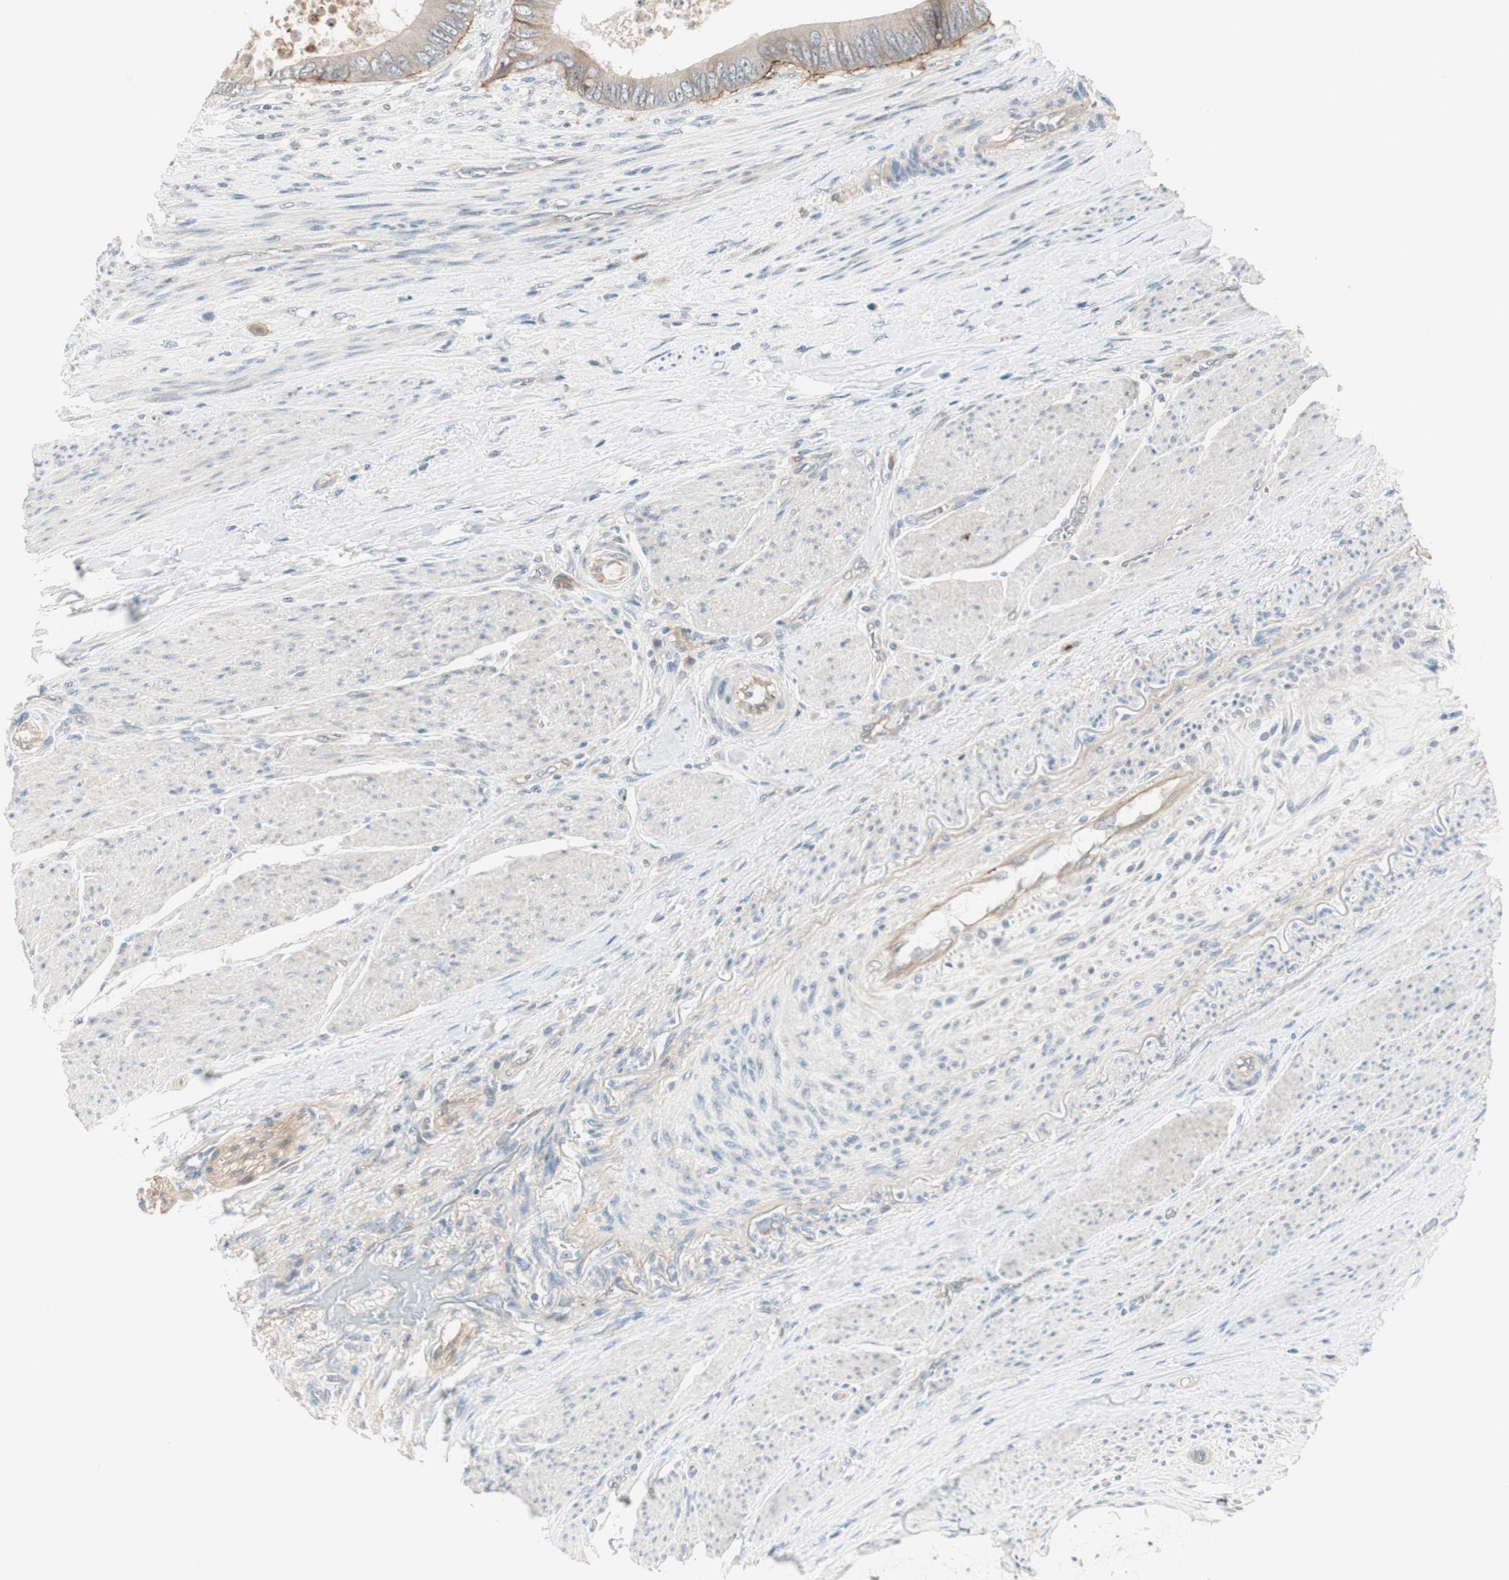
{"staining": {"intensity": "weak", "quantity": ">75%", "location": "cytoplasmic/membranous"}, "tissue": "colorectal cancer", "cell_type": "Tumor cells", "image_type": "cancer", "snomed": [{"axis": "morphology", "description": "Adenocarcinoma, NOS"}, {"axis": "topography", "description": "Rectum"}], "caption": "Colorectal adenocarcinoma stained with a protein marker demonstrates weak staining in tumor cells.", "gene": "ITGB4", "patient": {"sex": "female", "age": 77}}